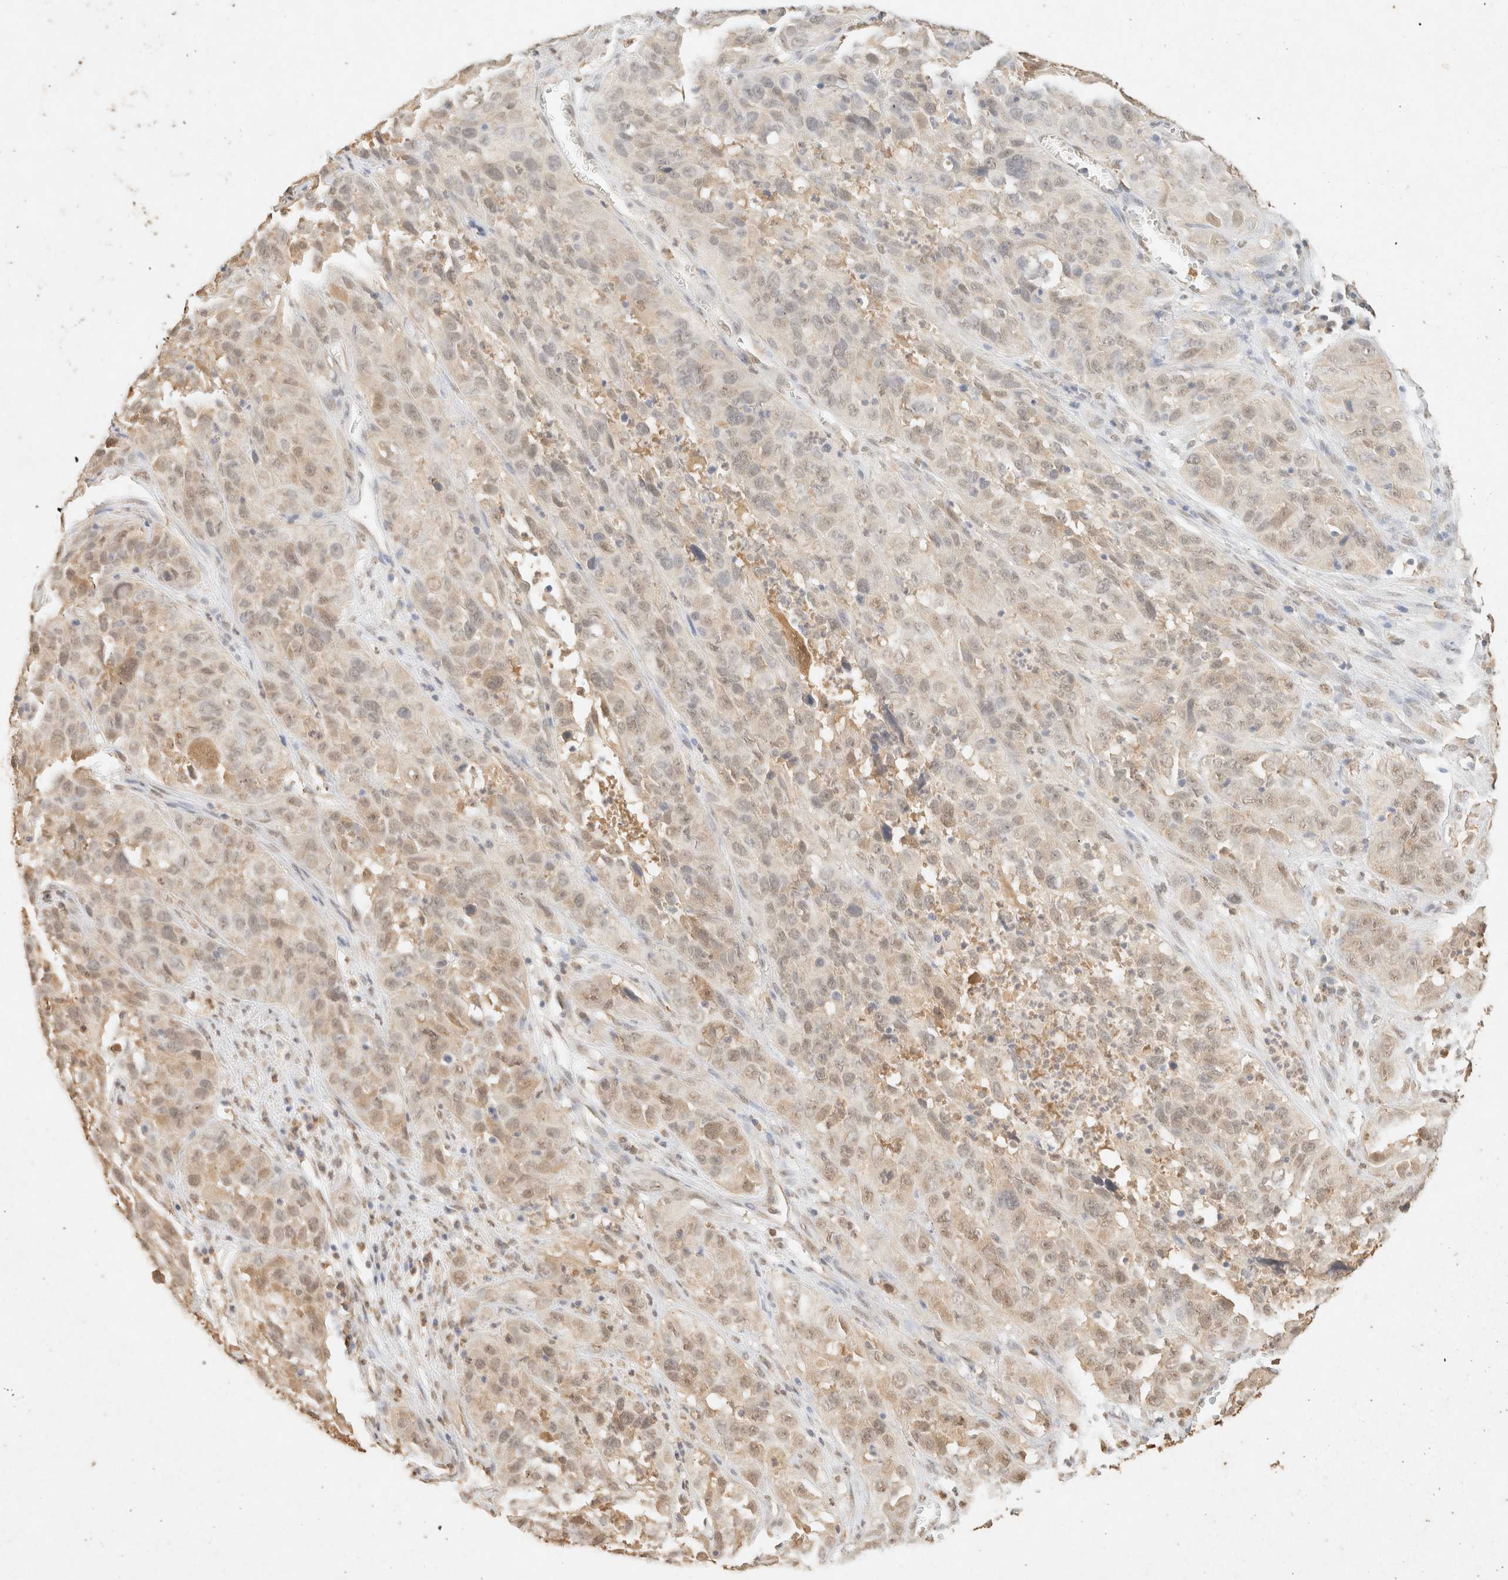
{"staining": {"intensity": "weak", "quantity": "25%-75%", "location": "cytoplasmic/membranous,nuclear"}, "tissue": "cervical cancer", "cell_type": "Tumor cells", "image_type": "cancer", "snomed": [{"axis": "morphology", "description": "Squamous cell carcinoma, NOS"}, {"axis": "topography", "description": "Cervix"}], "caption": "High-magnification brightfield microscopy of cervical cancer stained with DAB (brown) and counterstained with hematoxylin (blue). tumor cells exhibit weak cytoplasmic/membranous and nuclear staining is present in approximately25%-75% of cells.", "gene": "S100A13", "patient": {"sex": "female", "age": 32}}